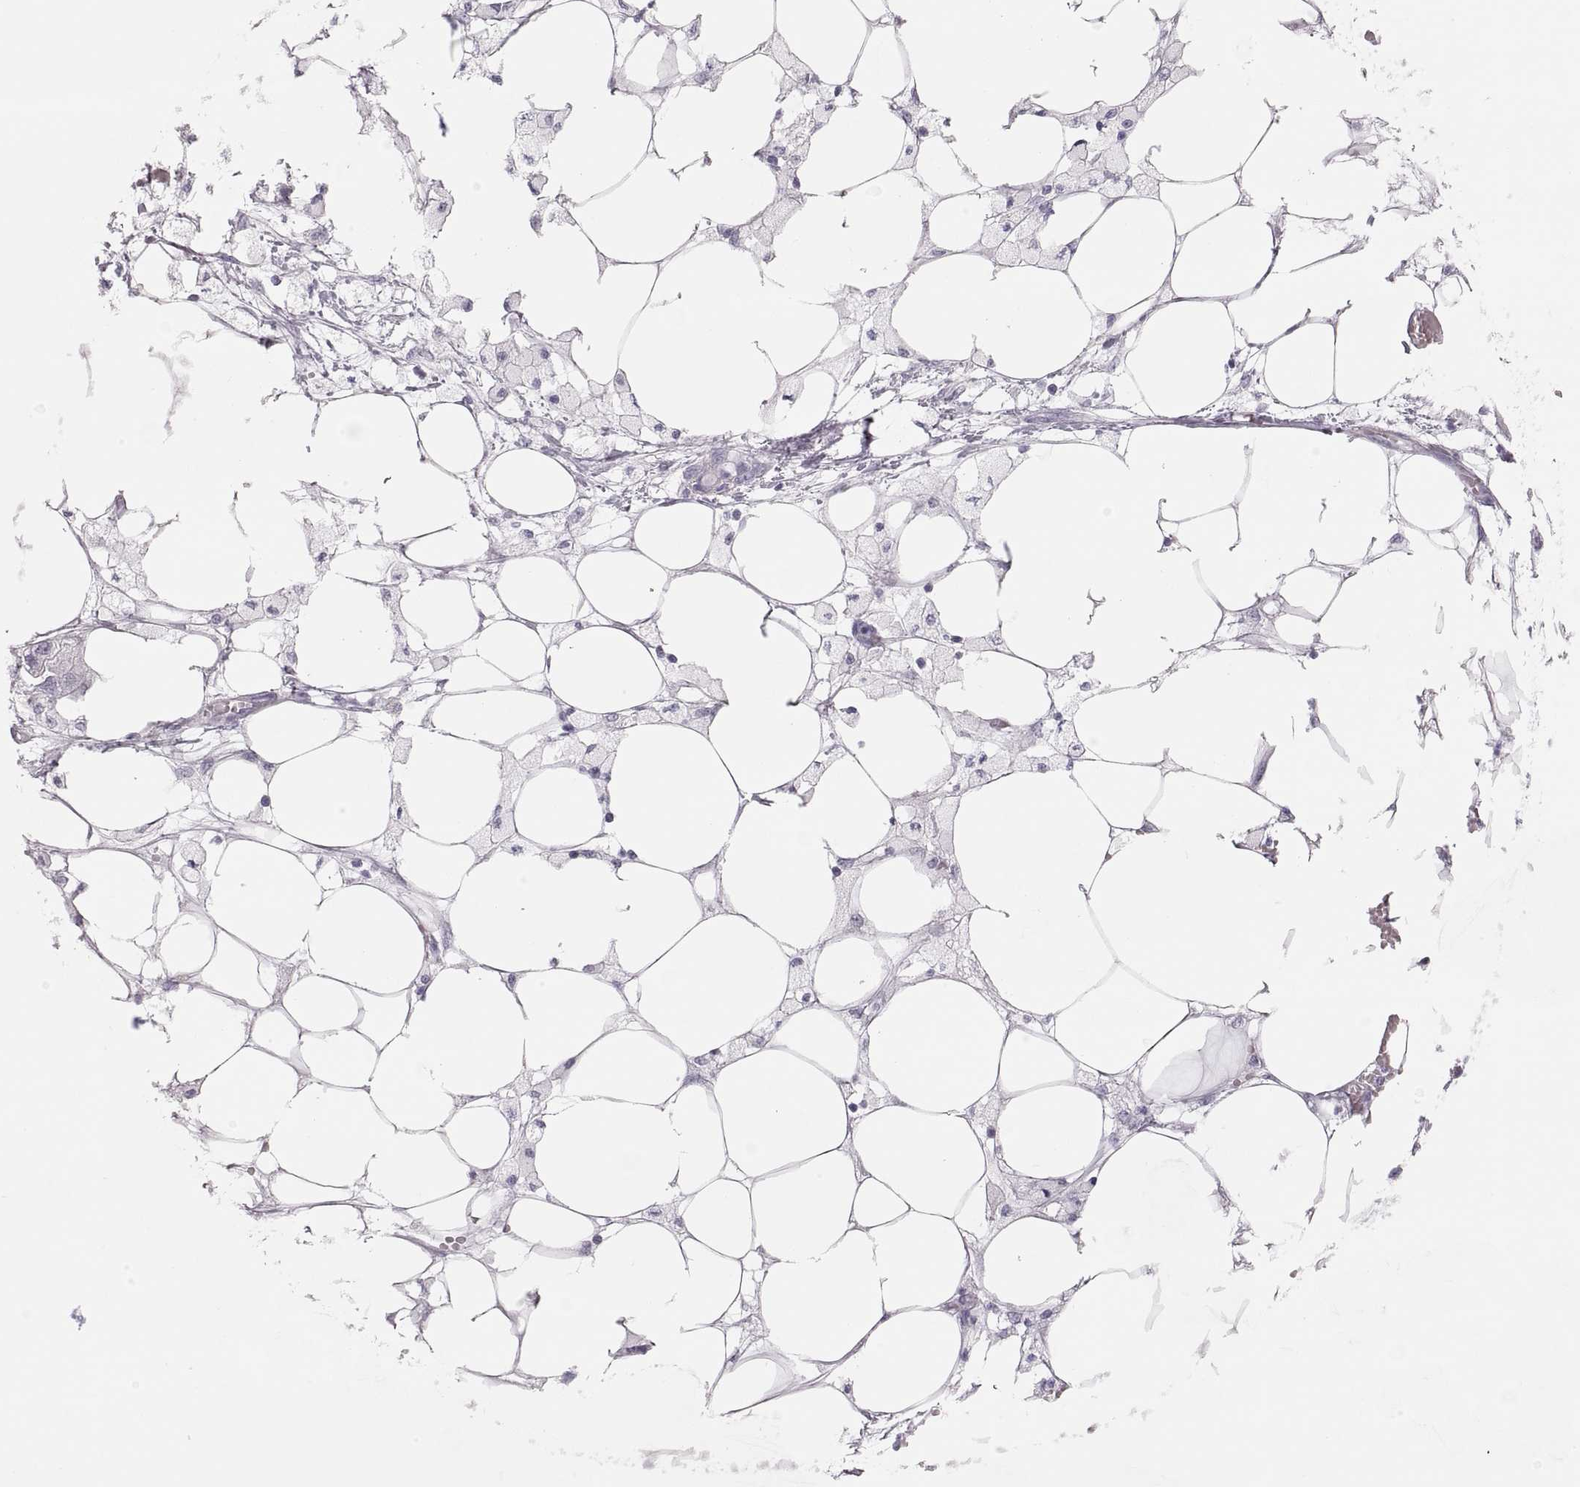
{"staining": {"intensity": "negative", "quantity": "none", "location": "none"}, "tissue": "endometrial cancer", "cell_type": "Tumor cells", "image_type": "cancer", "snomed": [{"axis": "morphology", "description": "Adenocarcinoma, NOS"}, {"axis": "morphology", "description": "Adenocarcinoma, metastatic, NOS"}, {"axis": "topography", "description": "Adipose tissue"}, {"axis": "topography", "description": "Endometrium"}], "caption": "The image demonstrates no staining of tumor cells in endometrial adenocarcinoma.", "gene": "SEMG1", "patient": {"sex": "female", "age": 67}}